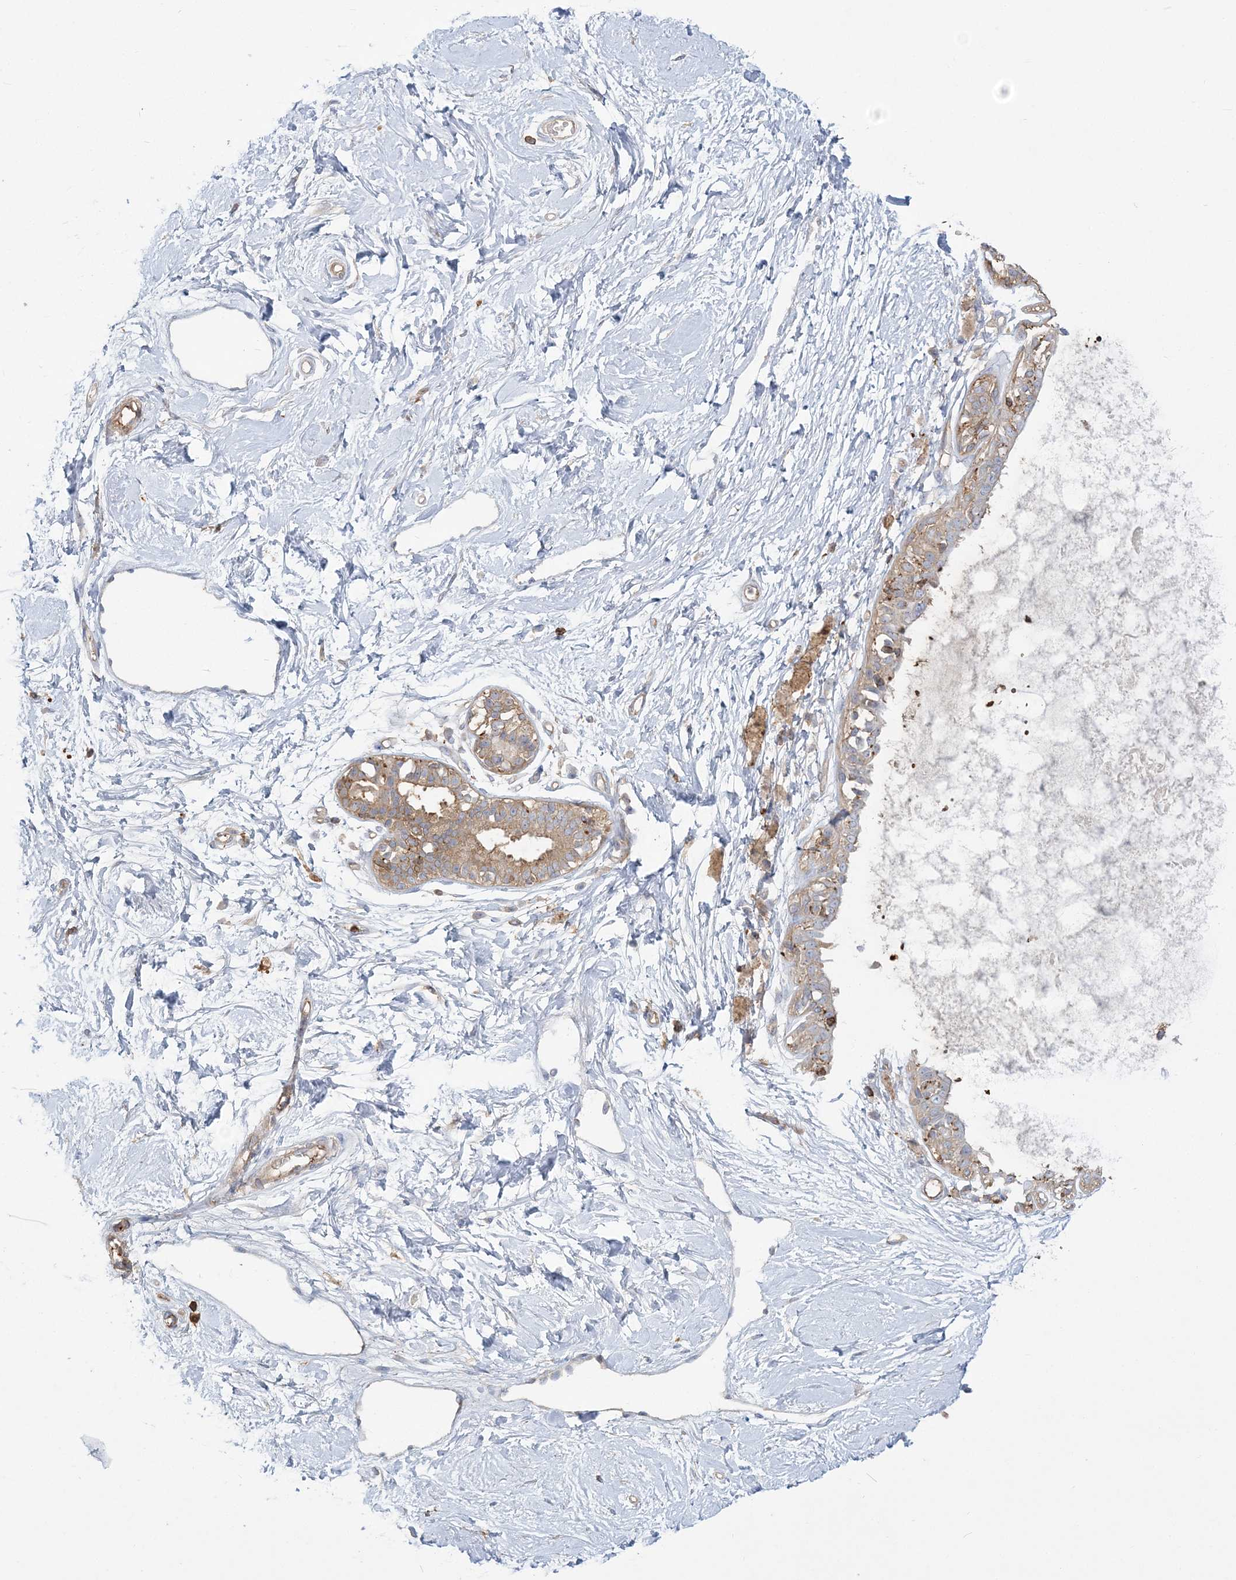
{"staining": {"intensity": "negative", "quantity": "none", "location": "none"}, "tissue": "breast", "cell_type": "Adipocytes", "image_type": "normal", "snomed": [{"axis": "morphology", "description": "Normal tissue, NOS"}, {"axis": "topography", "description": "Breast"}], "caption": "IHC of benign human breast displays no positivity in adipocytes.", "gene": "ANKS1A", "patient": {"sex": "female", "age": 45}}